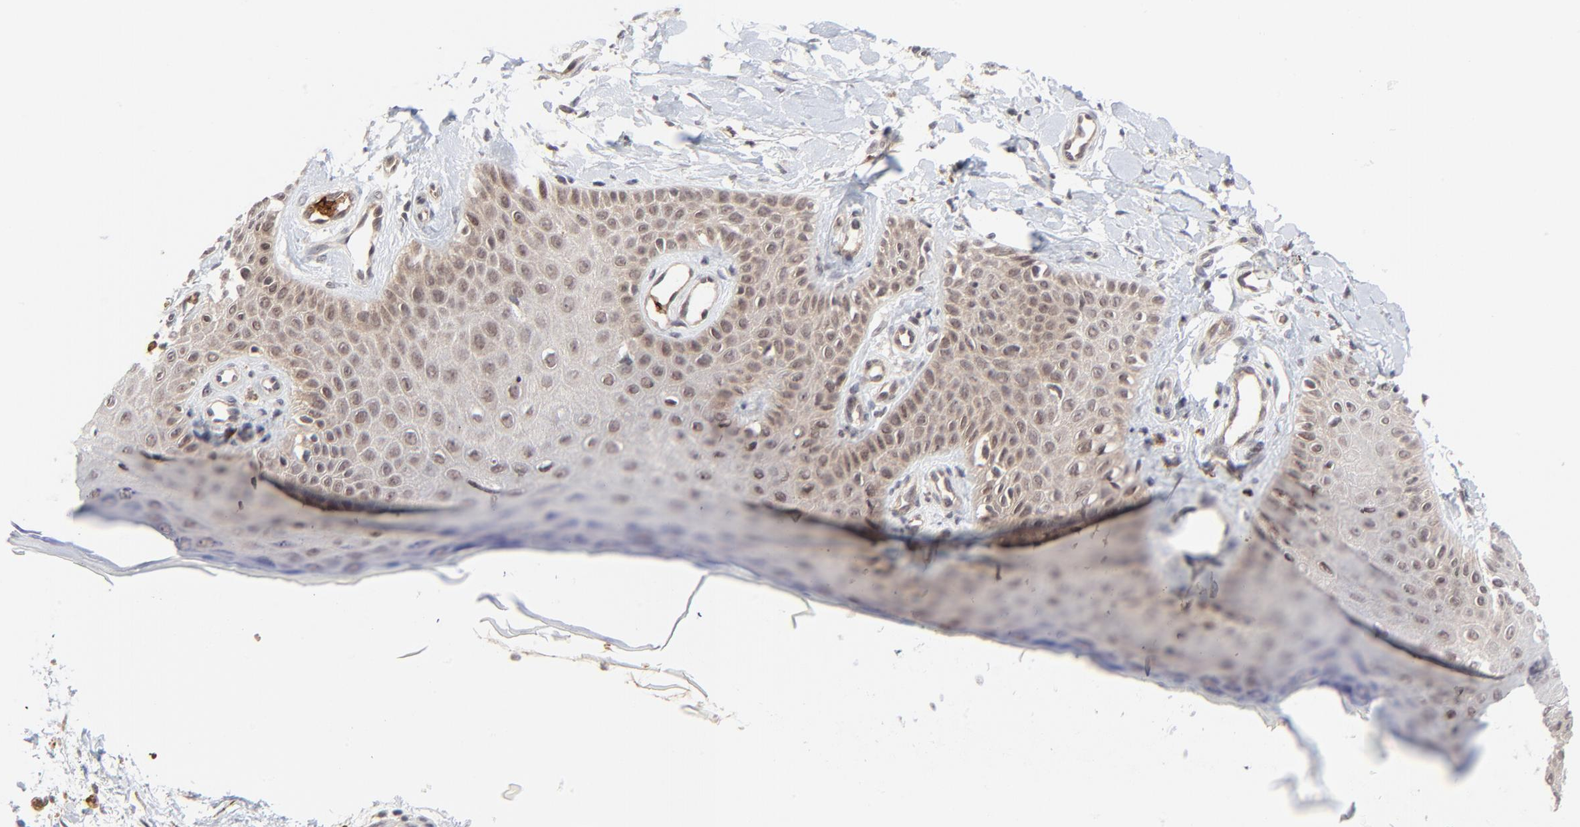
{"staining": {"intensity": "weak", "quantity": ">75%", "location": "cytoplasmic/membranous,nuclear"}, "tissue": "skin cancer", "cell_type": "Tumor cells", "image_type": "cancer", "snomed": [{"axis": "morphology", "description": "Squamous cell carcinoma, NOS"}, {"axis": "topography", "description": "Skin"}], "caption": "Skin cancer (squamous cell carcinoma) was stained to show a protein in brown. There is low levels of weak cytoplasmic/membranous and nuclear positivity in approximately >75% of tumor cells.", "gene": "CASP10", "patient": {"sex": "female", "age": 40}}